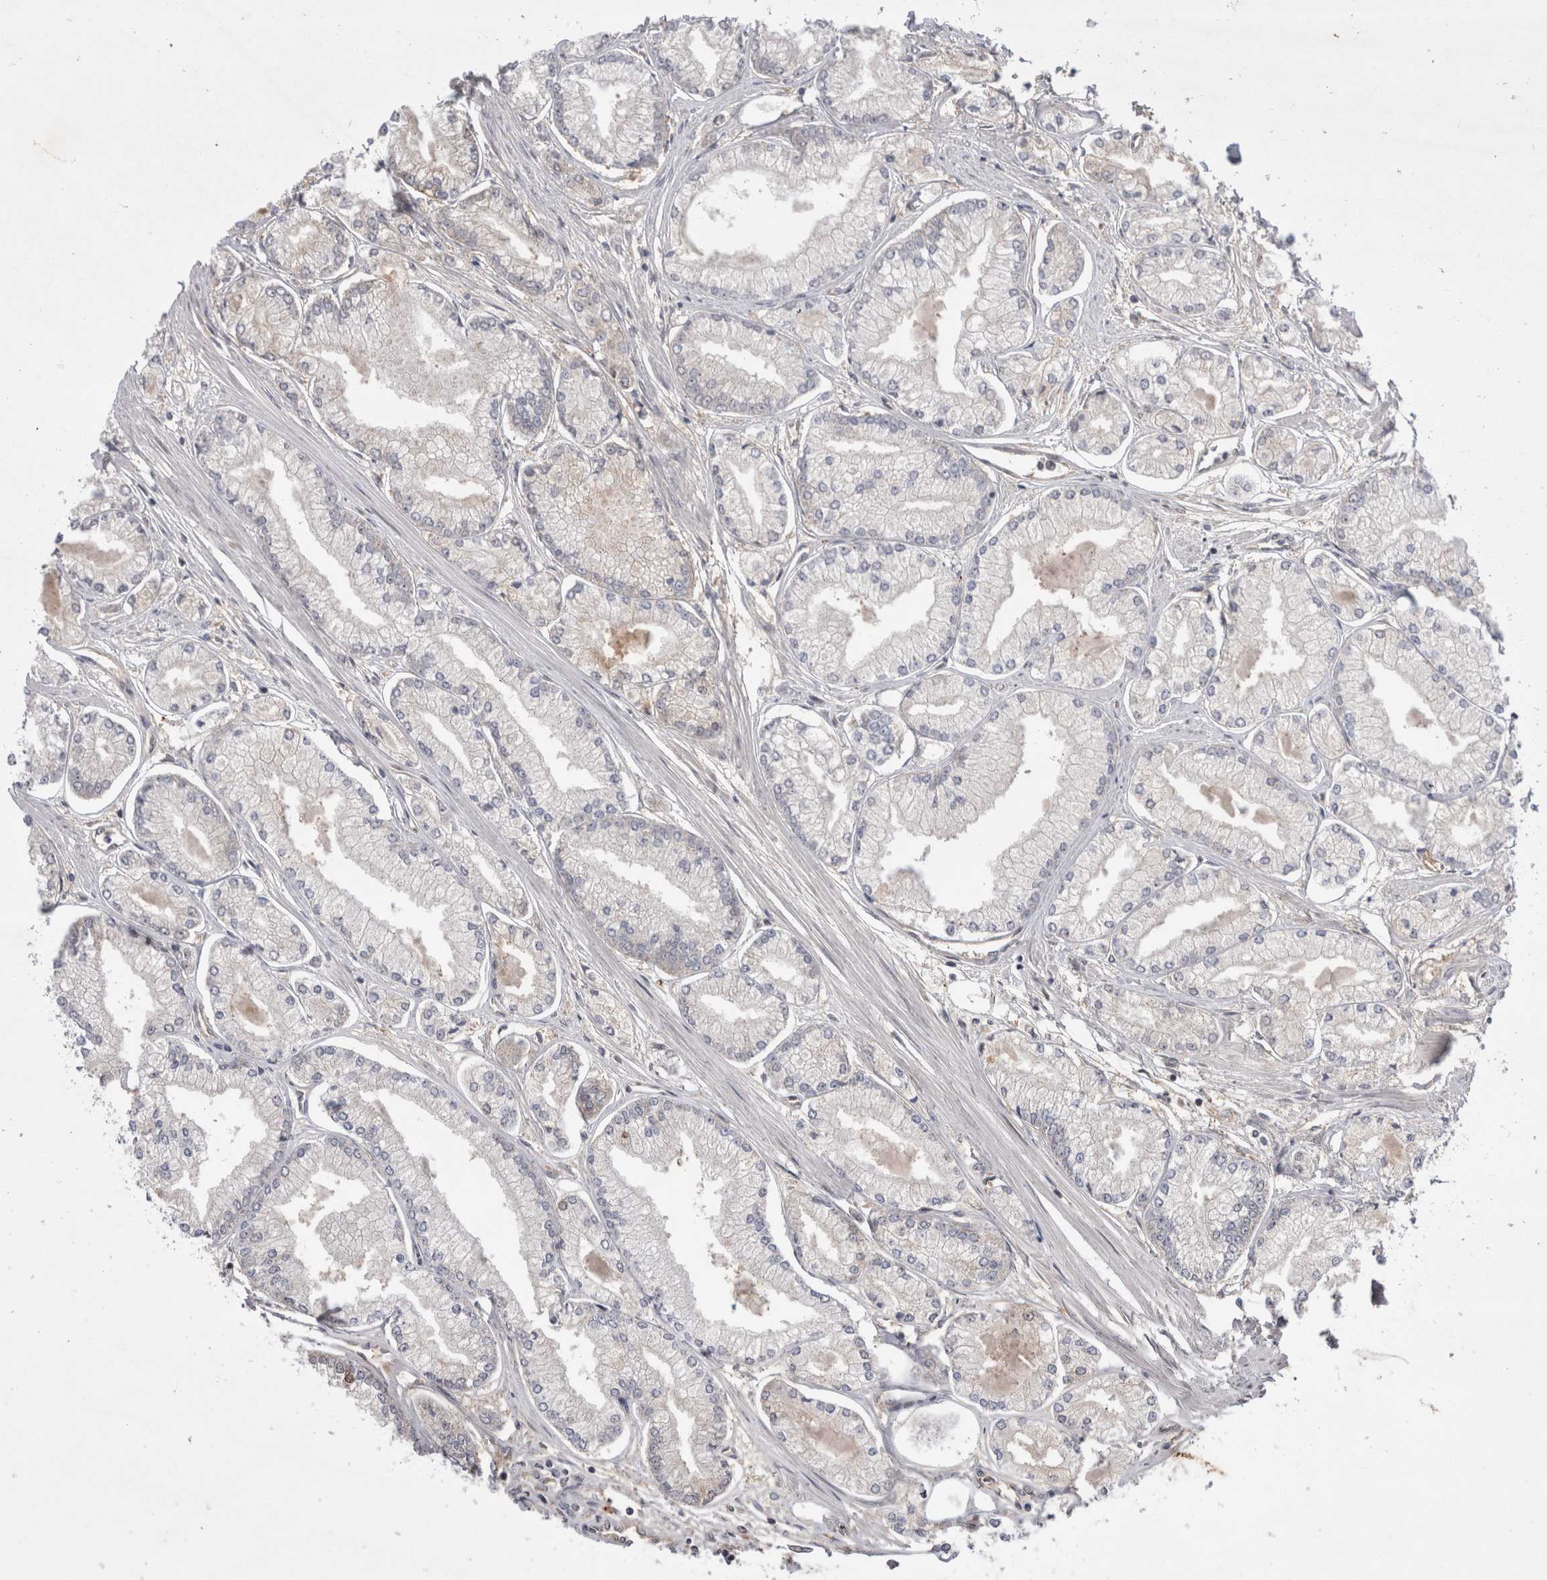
{"staining": {"intensity": "negative", "quantity": "none", "location": "none"}, "tissue": "prostate cancer", "cell_type": "Tumor cells", "image_type": "cancer", "snomed": [{"axis": "morphology", "description": "Adenocarcinoma, Low grade"}, {"axis": "topography", "description": "Prostate"}], "caption": "An image of prostate adenocarcinoma (low-grade) stained for a protein displays no brown staining in tumor cells.", "gene": "MRPL37", "patient": {"sex": "male", "age": 52}}